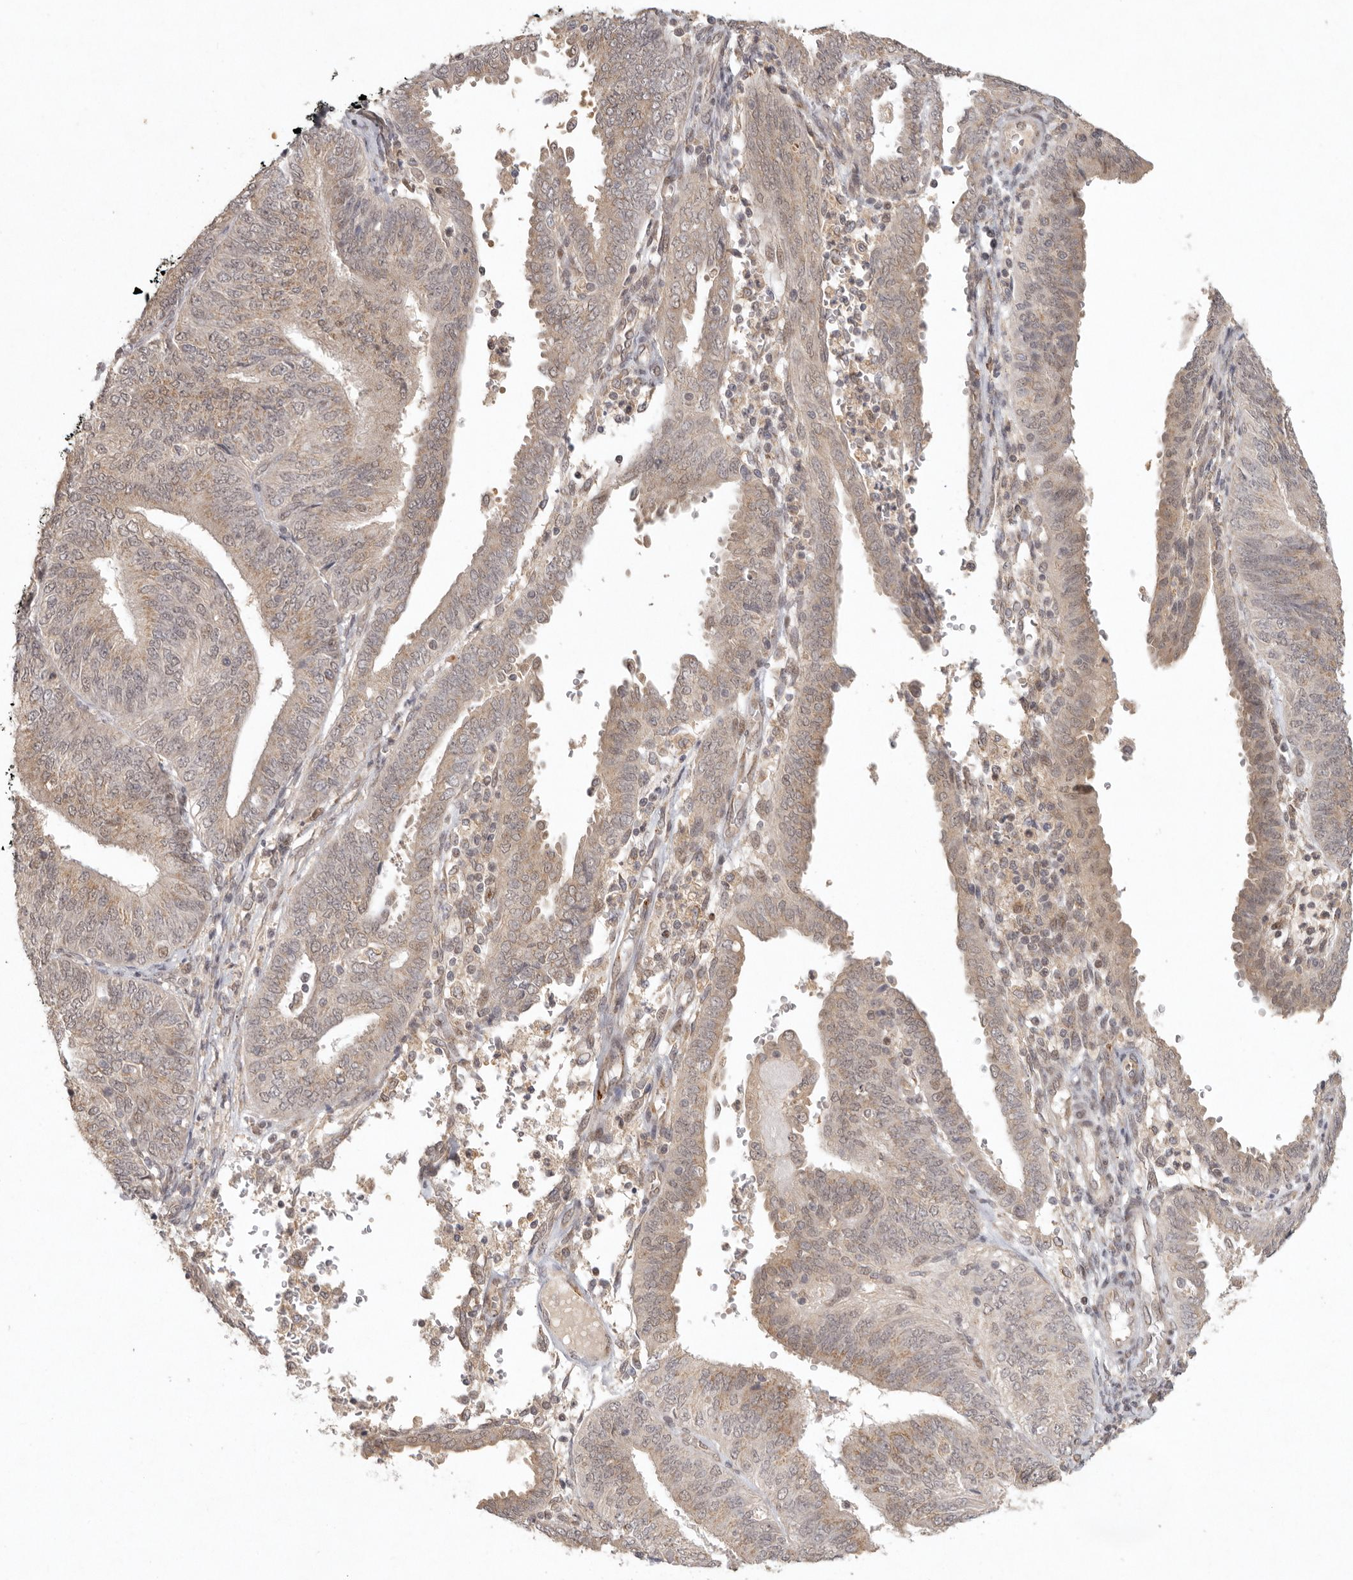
{"staining": {"intensity": "weak", "quantity": ">75%", "location": "cytoplasmic/membranous,nuclear"}, "tissue": "endometrial cancer", "cell_type": "Tumor cells", "image_type": "cancer", "snomed": [{"axis": "morphology", "description": "Adenocarcinoma, NOS"}, {"axis": "topography", "description": "Endometrium"}], "caption": "This is a micrograph of IHC staining of endometrial cancer (adenocarcinoma), which shows weak positivity in the cytoplasmic/membranous and nuclear of tumor cells.", "gene": "LRRC75A", "patient": {"sex": "female", "age": 58}}